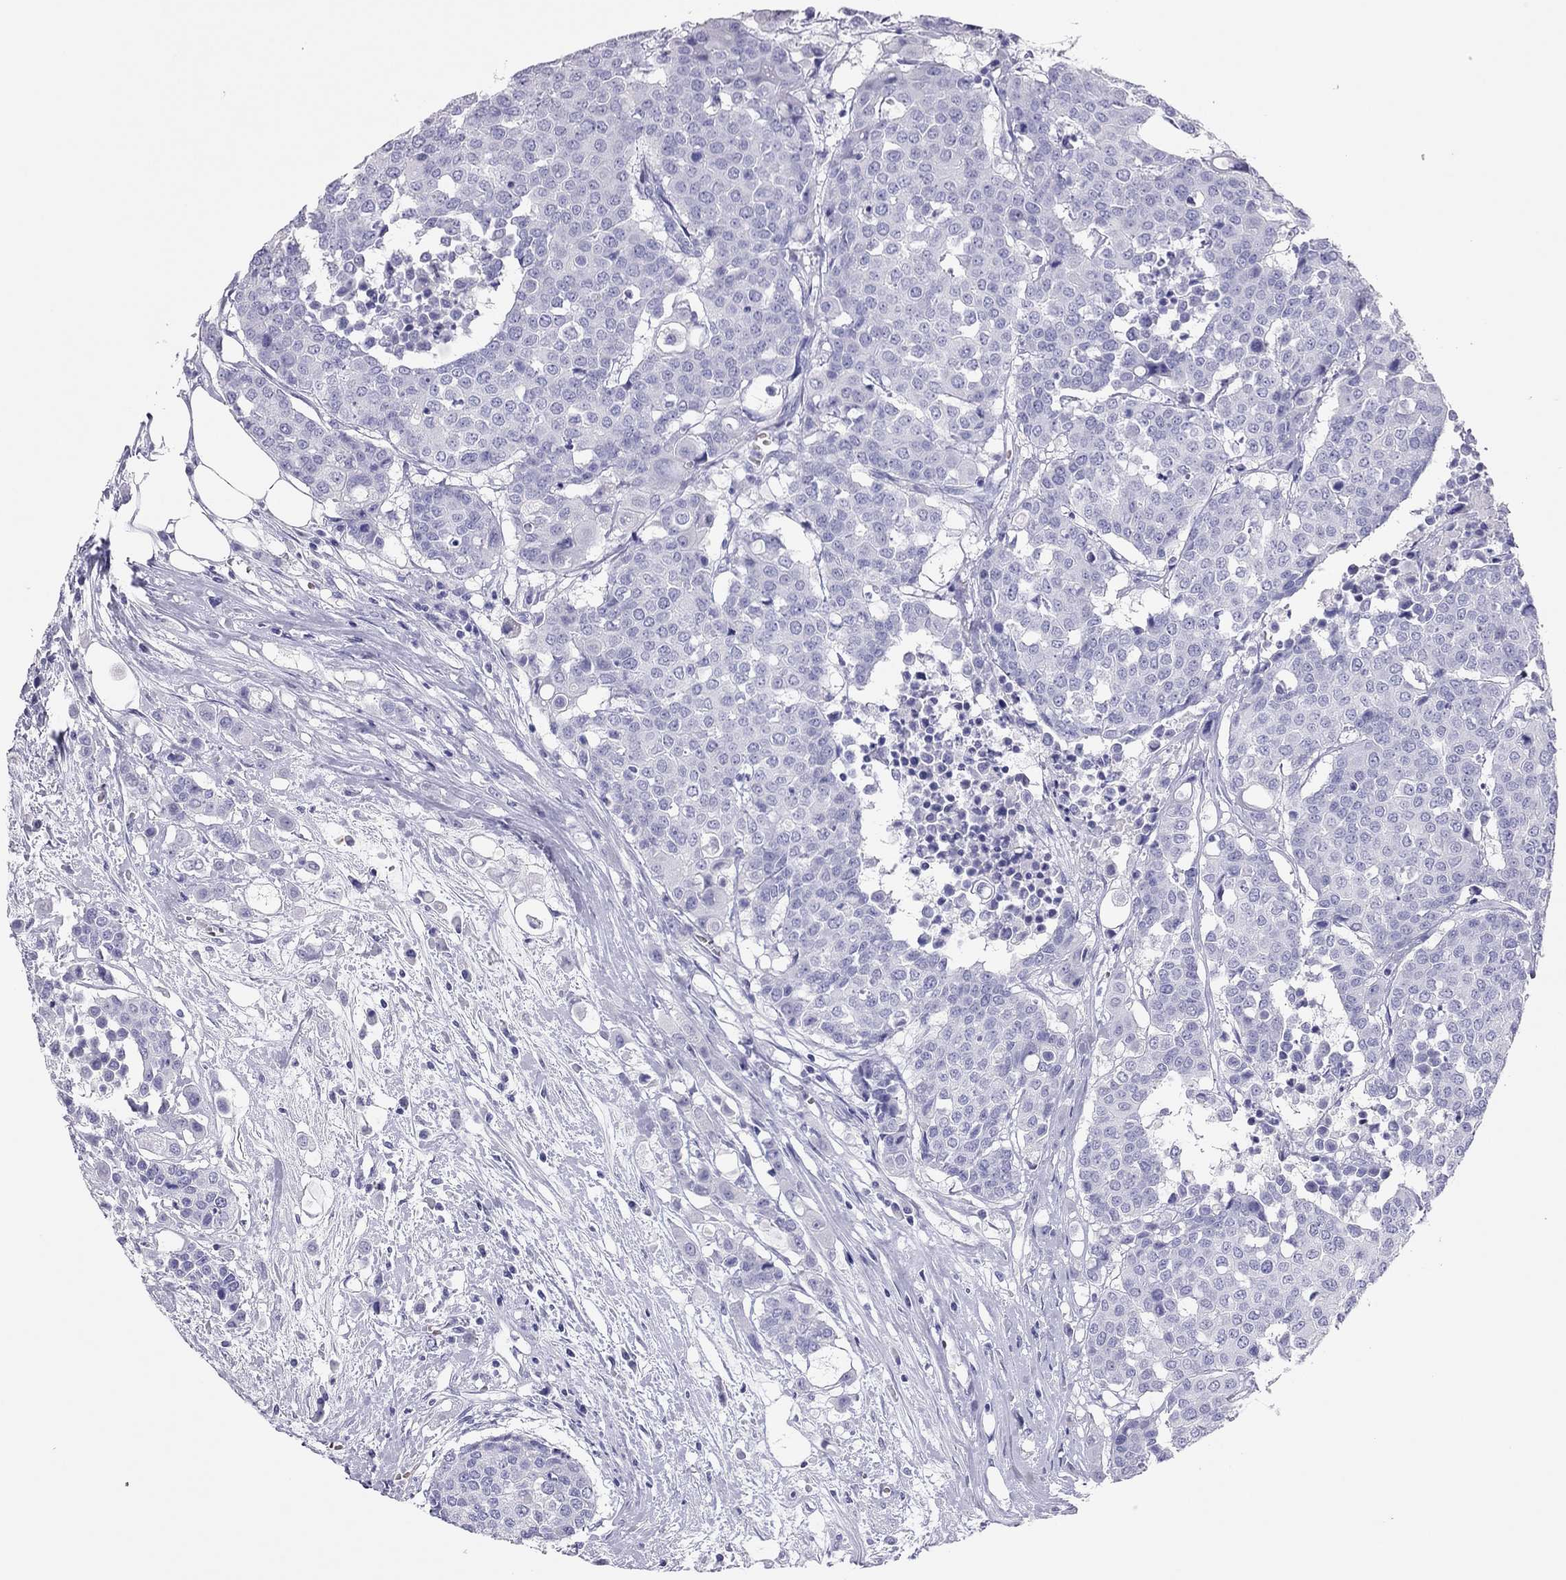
{"staining": {"intensity": "negative", "quantity": "none", "location": "none"}, "tissue": "carcinoid", "cell_type": "Tumor cells", "image_type": "cancer", "snomed": [{"axis": "morphology", "description": "Carcinoid, malignant, NOS"}, {"axis": "topography", "description": "Colon"}], "caption": "The immunohistochemistry histopathology image has no significant positivity in tumor cells of carcinoid tissue.", "gene": "TSHB", "patient": {"sex": "male", "age": 81}}